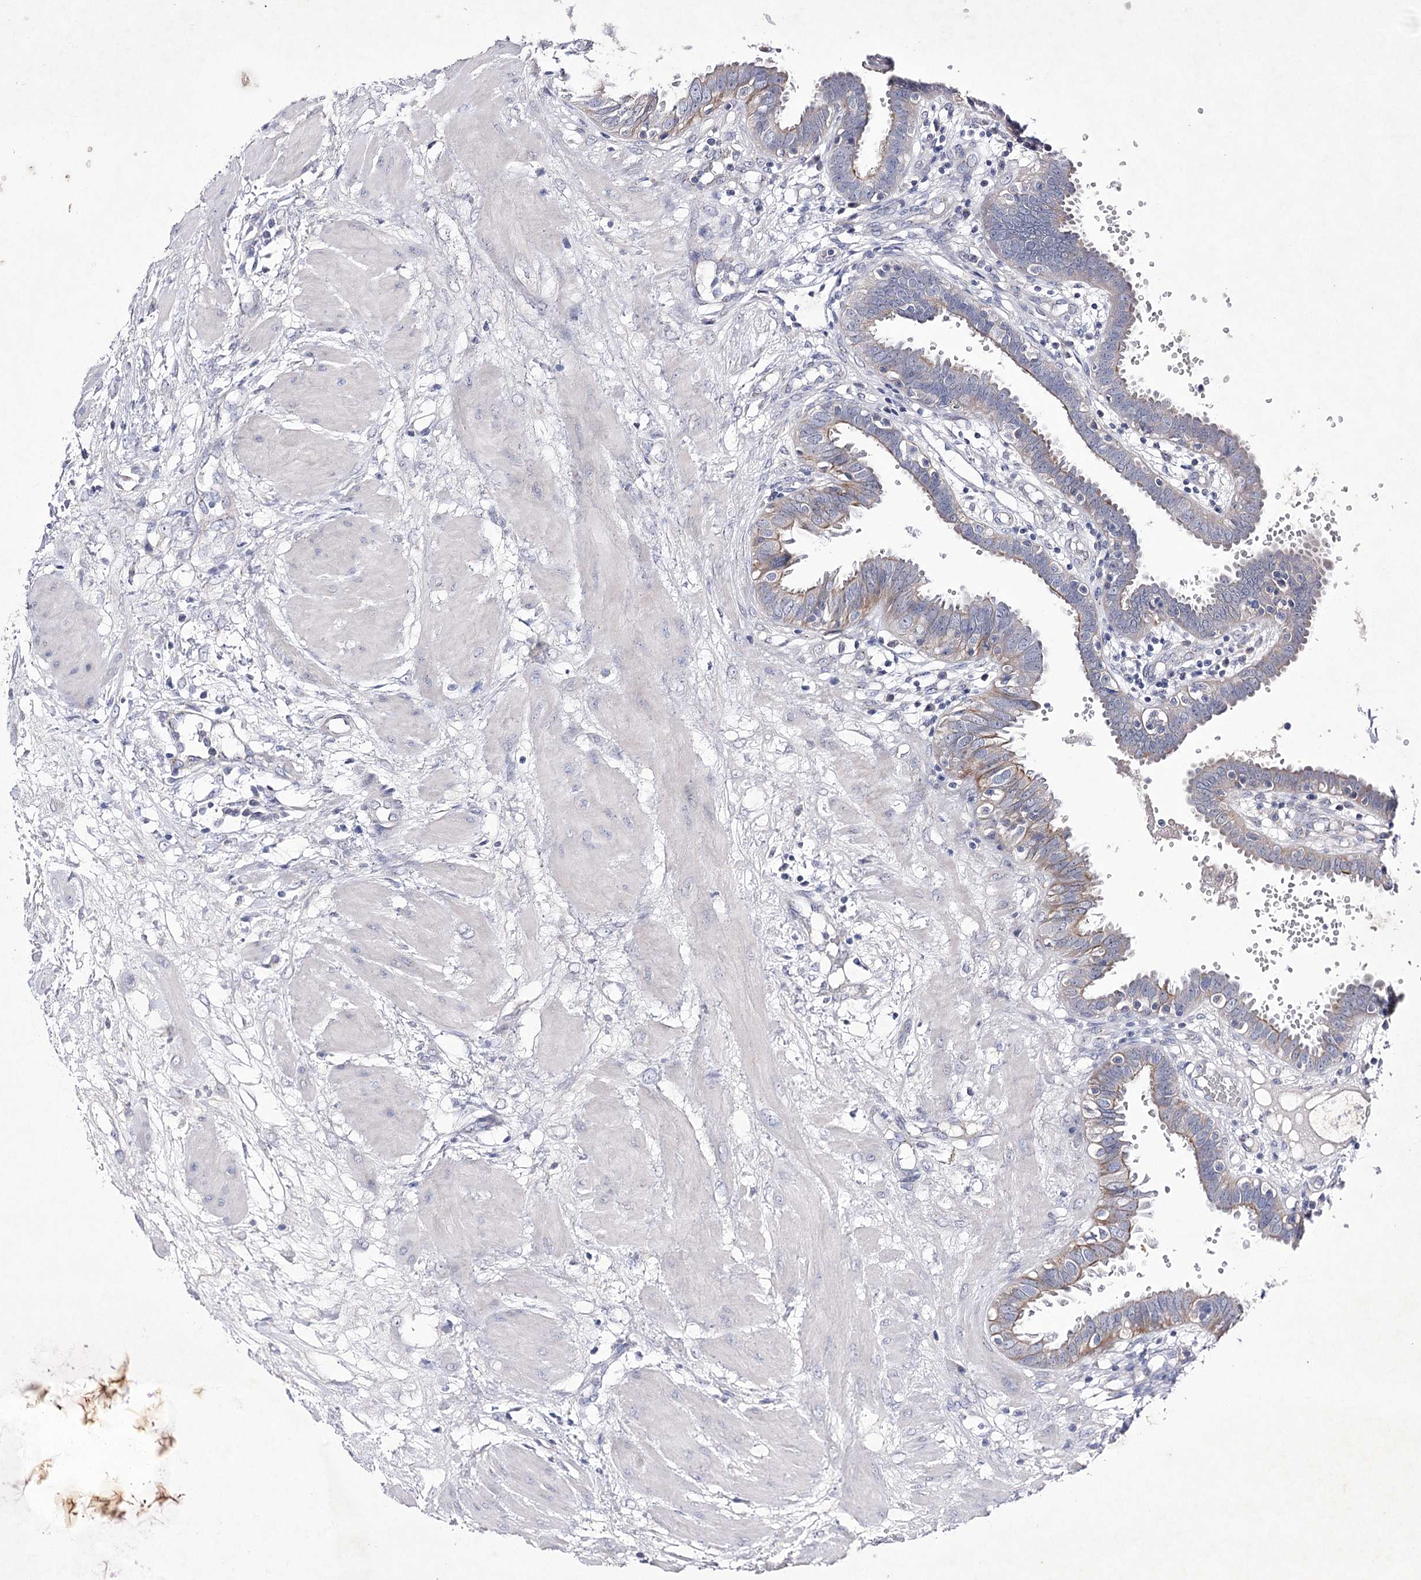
{"staining": {"intensity": "negative", "quantity": "none", "location": "none"}, "tissue": "fallopian tube", "cell_type": "Glandular cells", "image_type": "normal", "snomed": [{"axis": "morphology", "description": "Normal tissue, NOS"}, {"axis": "topography", "description": "Fallopian tube"}, {"axis": "topography", "description": "Placenta"}], "caption": "IHC image of benign human fallopian tube stained for a protein (brown), which shows no expression in glandular cells.", "gene": "COX15", "patient": {"sex": "female", "age": 32}}